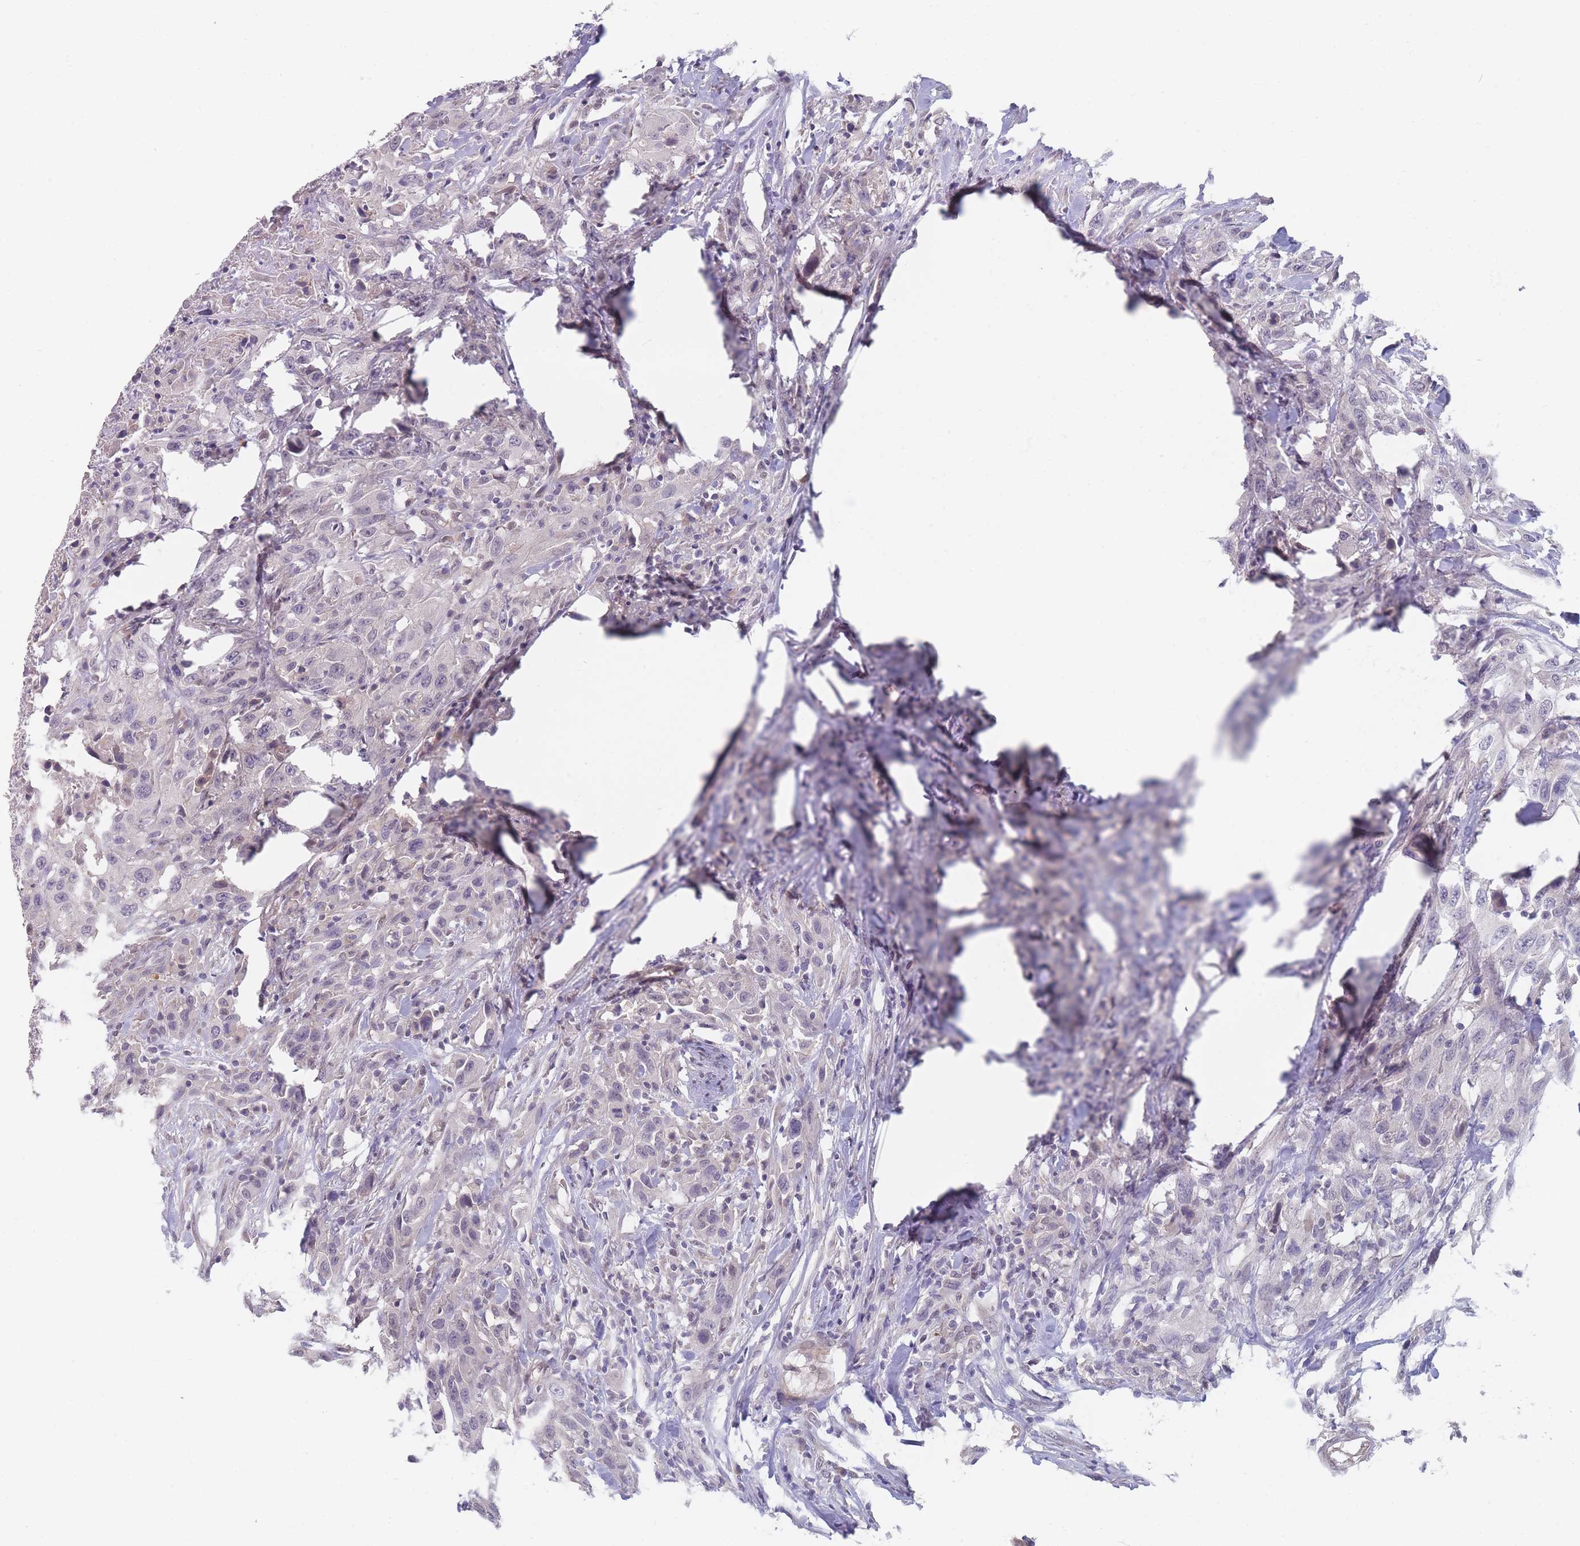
{"staining": {"intensity": "negative", "quantity": "none", "location": "none"}, "tissue": "urothelial cancer", "cell_type": "Tumor cells", "image_type": "cancer", "snomed": [{"axis": "morphology", "description": "Urothelial carcinoma, High grade"}, {"axis": "topography", "description": "Urinary bladder"}], "caption": "A photomicrograph of urothelial cancer stained for a protein exhibits no brown staining in tumor cells. (DAB immunohistochemistry (IHC), high magnification).", "gene": "ANKRD10", "patient": {"sex": "male", "age": 61}}